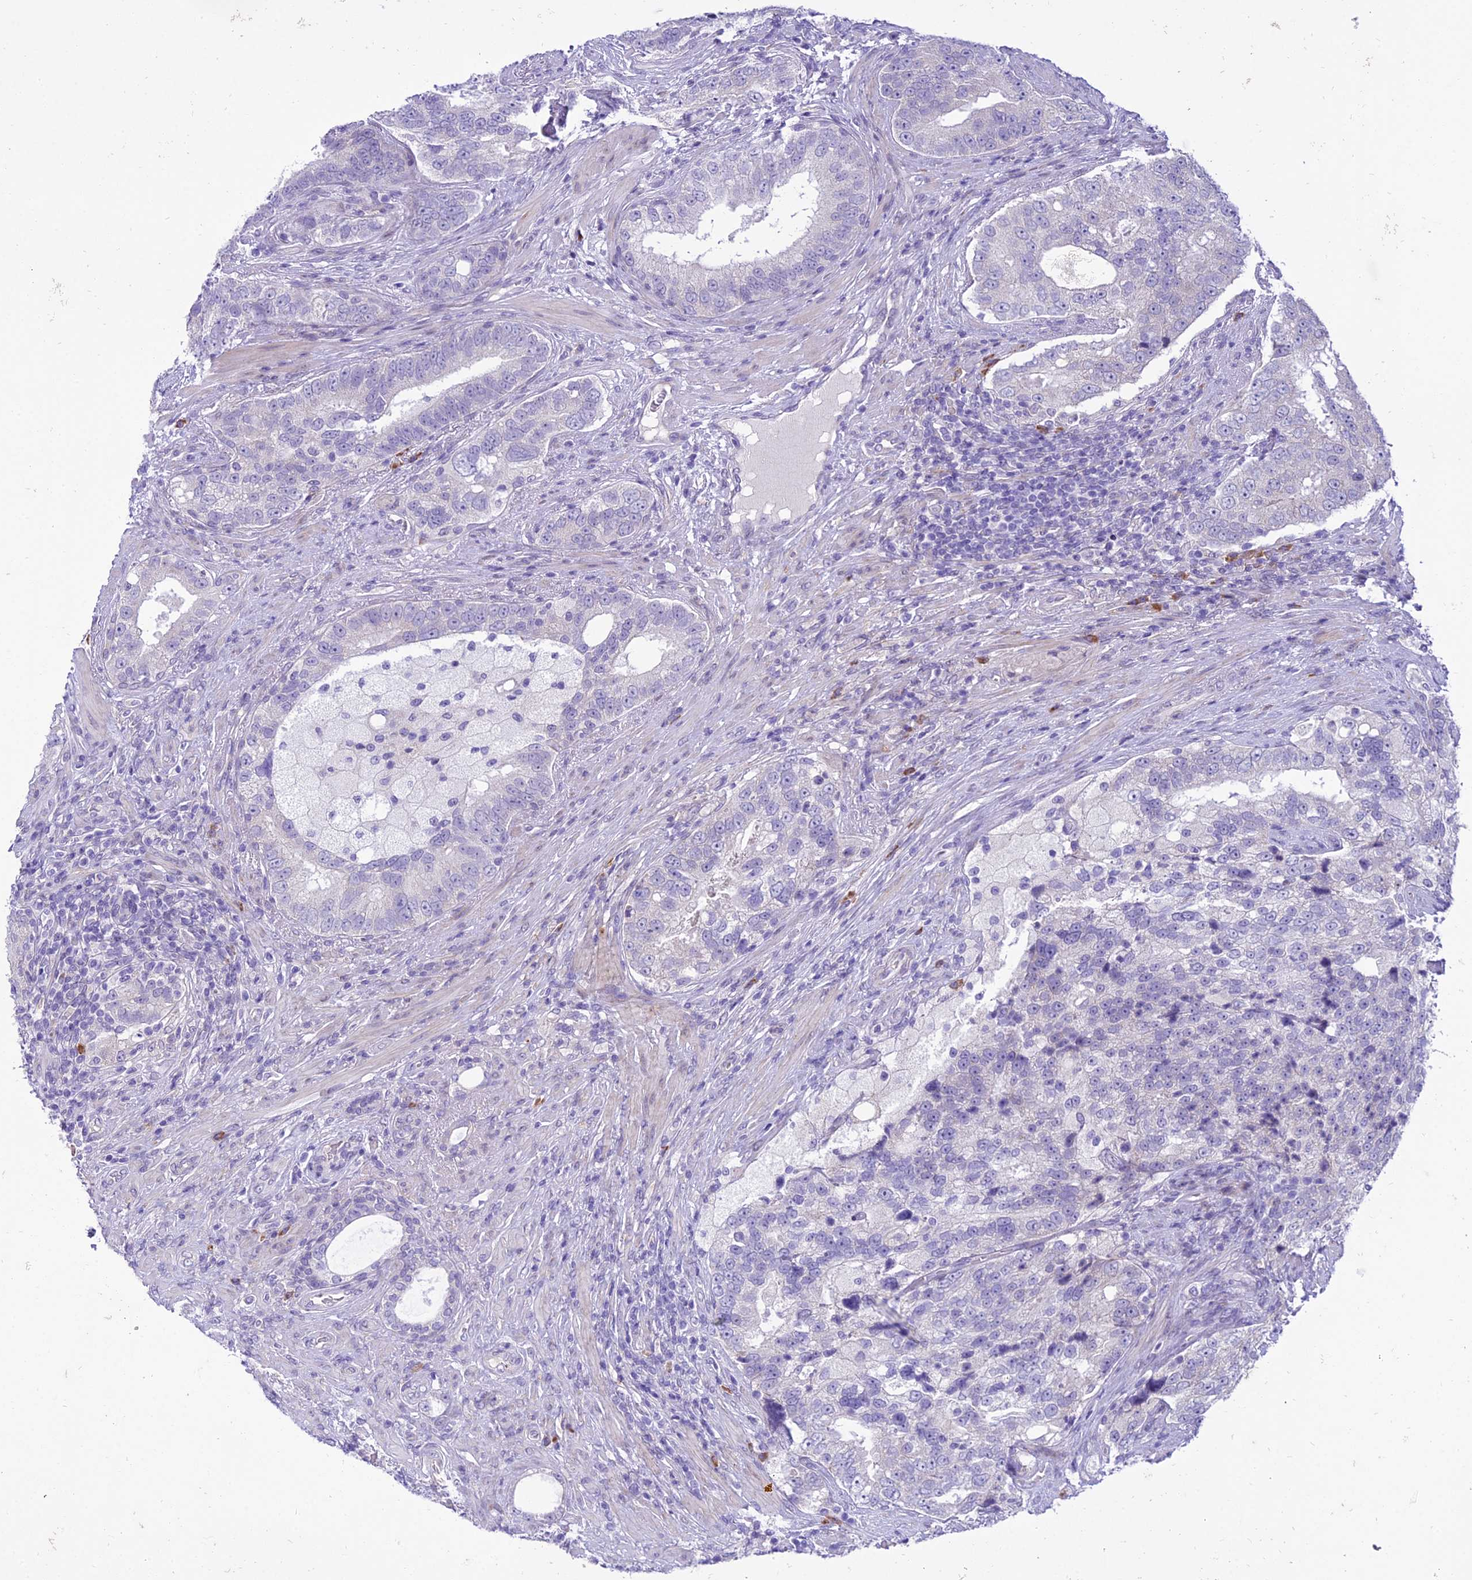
{"staining": {"intensity": "negative", "quantity": "none", "location": "none"}, "tissue": "prostate cancer", "cell_type": "Tumor cells", "image_type": "cancer", "snomed": [{"axis": "morphology", "description": "Adenocarcinoma, High grade"}, {"axis": "topography", "description": "Prostate"}], "caption": "This is an immunohistochemistry (IHC) image of human prostate cancer. There is no positivity in tumor cells.", "gene": "NEURL2", "patient": {"sex": "male", "age": 70}}